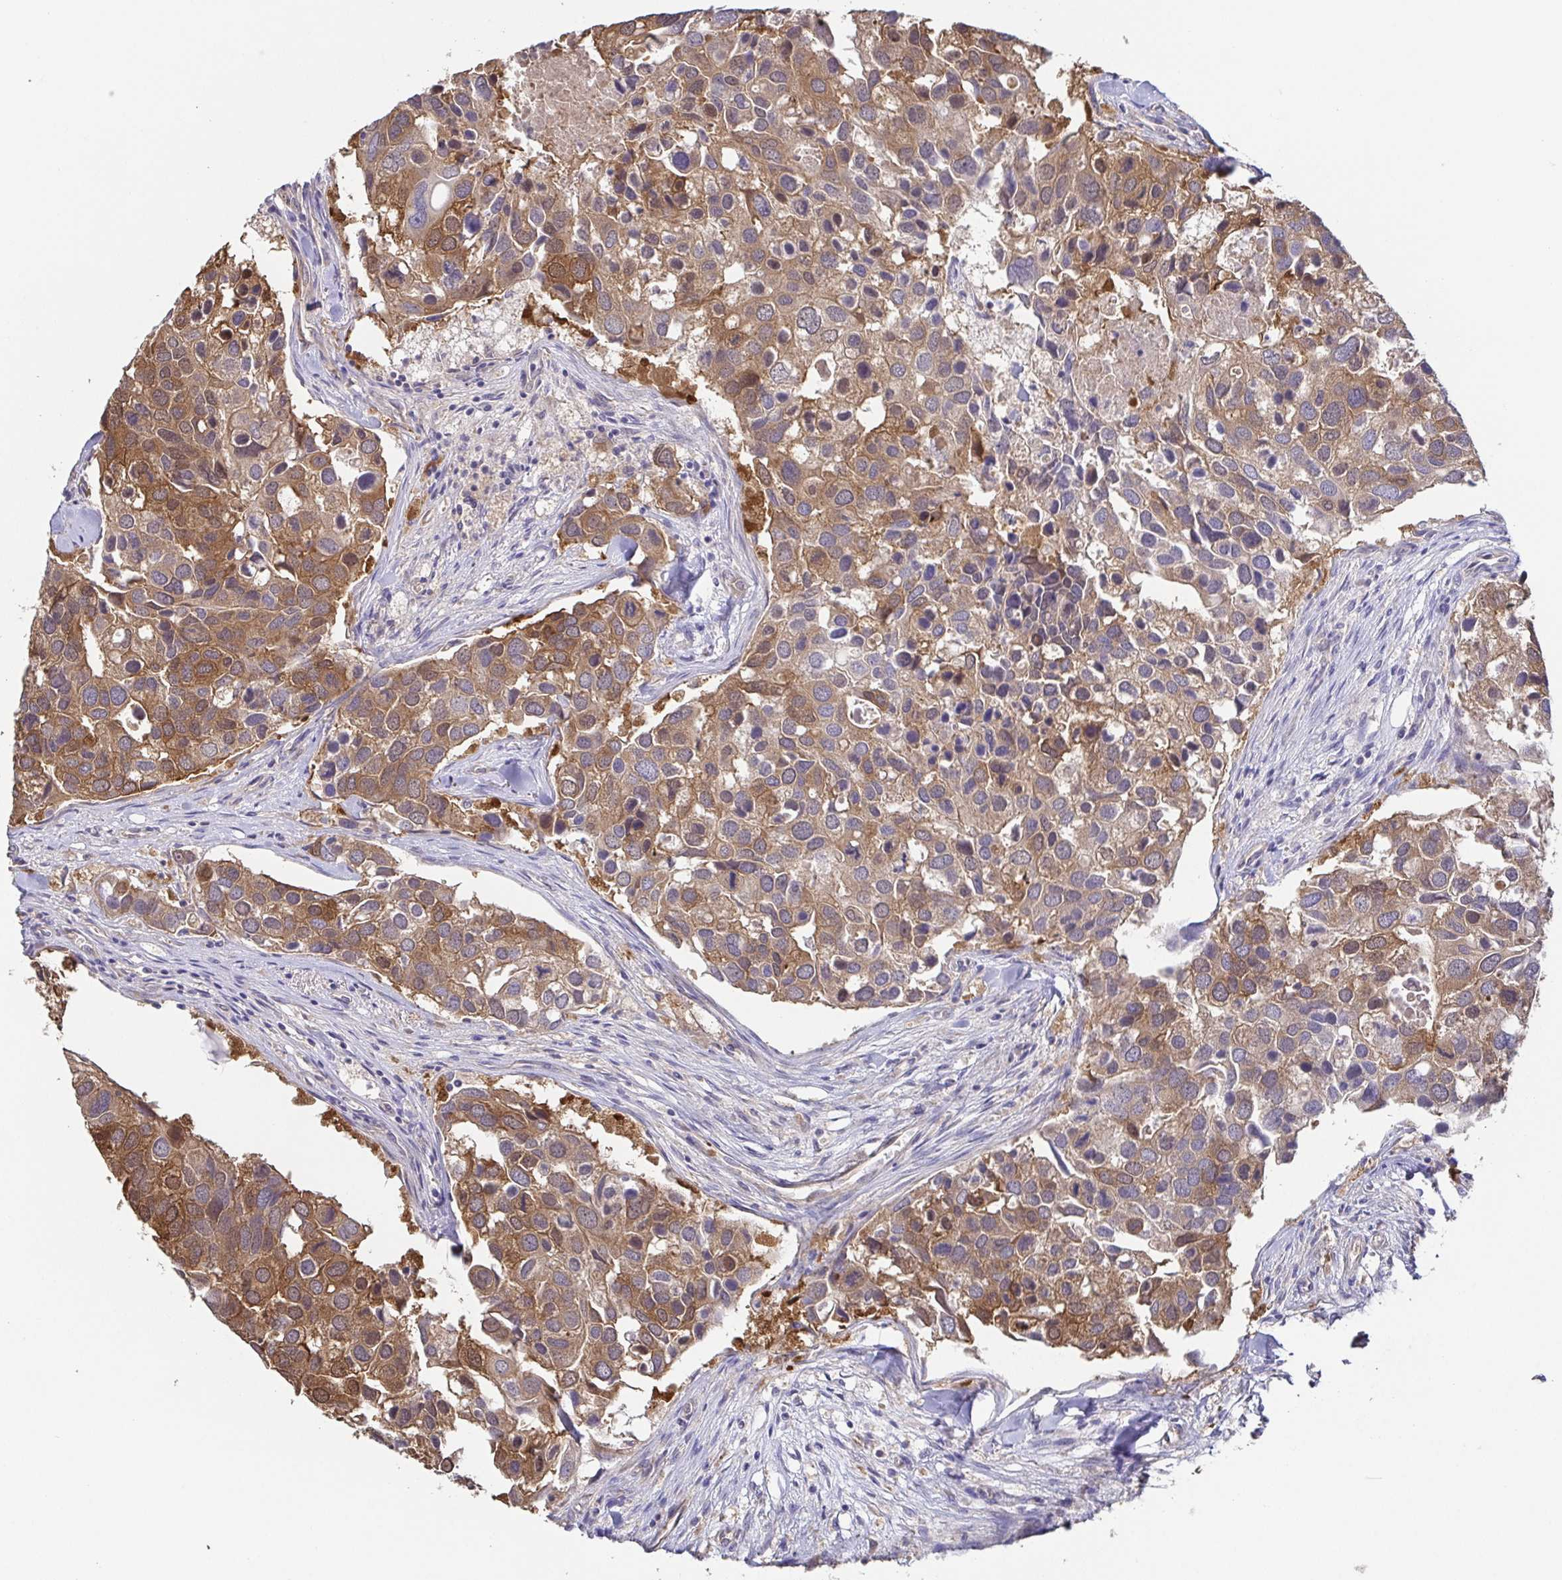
{"staining": {"intensity": "moderate", "quantity": ">75%", "location": "cytoplasmic/membranous"}, "tissue": "breast cancer", "cell_type": "Tumor cells", "image_type": "cancer", "snomed": [{"axis": "morphology", "description": "Duct carcinoma"}, {"axis": "topography", "description": "Breast"}], "caption": "Breast cancer stained with IHC exhibits moderate cytoplasmic/membranous staining in approximately >75% of tumor cells.", "gene": "EIF3D", "patient": {"sex": "female", "age": 83}}